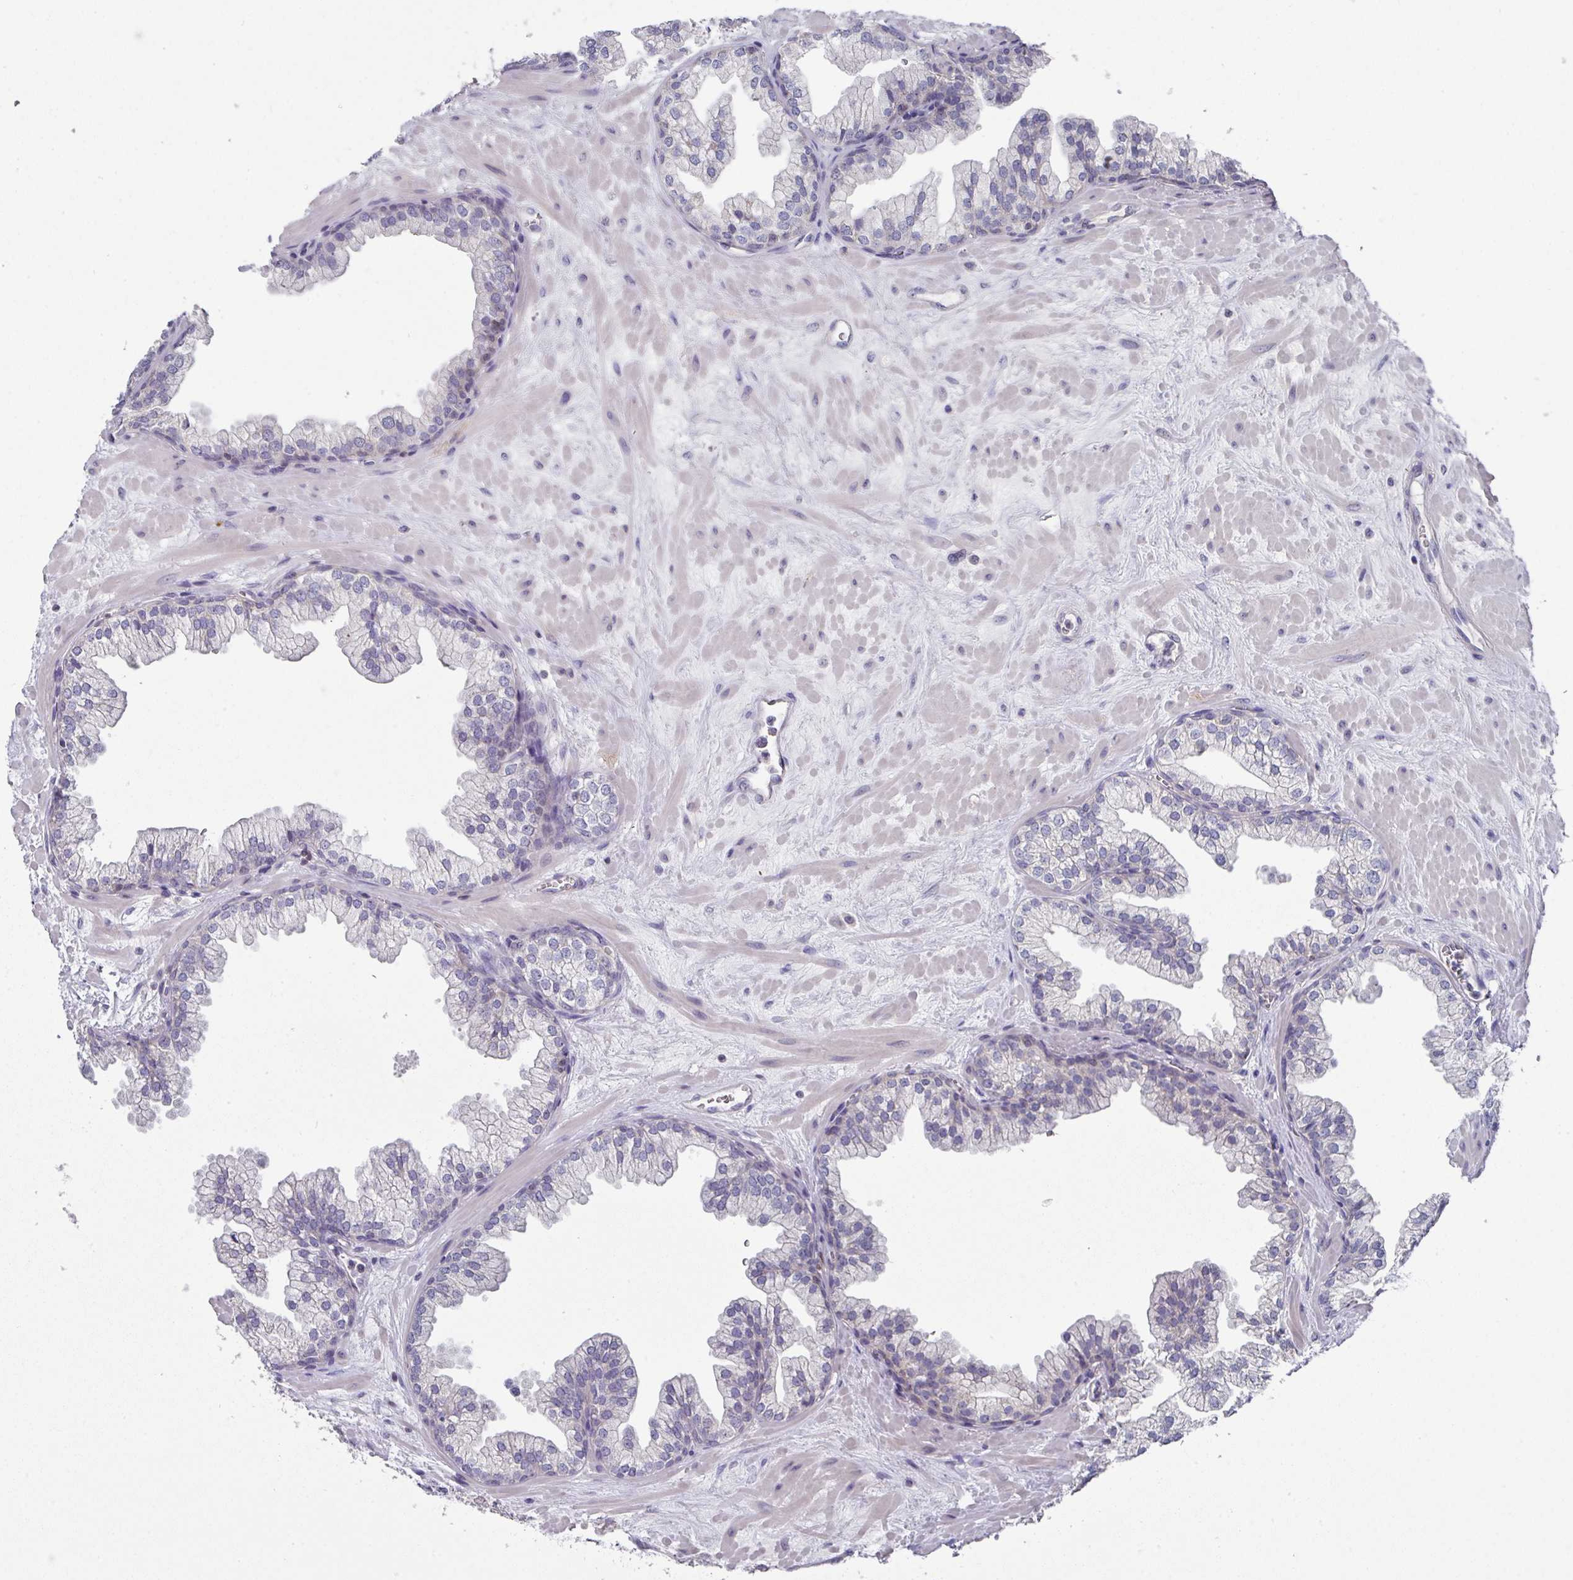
{"staining": {"intensity": "negative", "quantity": "none", "location": "none"}, "tissue": "prostate", "cell_type": "Glandular cells", "image_type": "normal", "snomed": [{"axis": "morphology", "description": "Normal tissue, NOS"}, {"axis": "topography", "description": "Prostate"}, {"axis": "topography", "description": "Peripheral nerve tissue"}], "caption": "IHC photomicrograph of normal human prostate stained for a protein (brown), which displays no staining in glandular cells.", "gene": "DCAF12L1", "patient": {"sex": "male", "age": 61}}